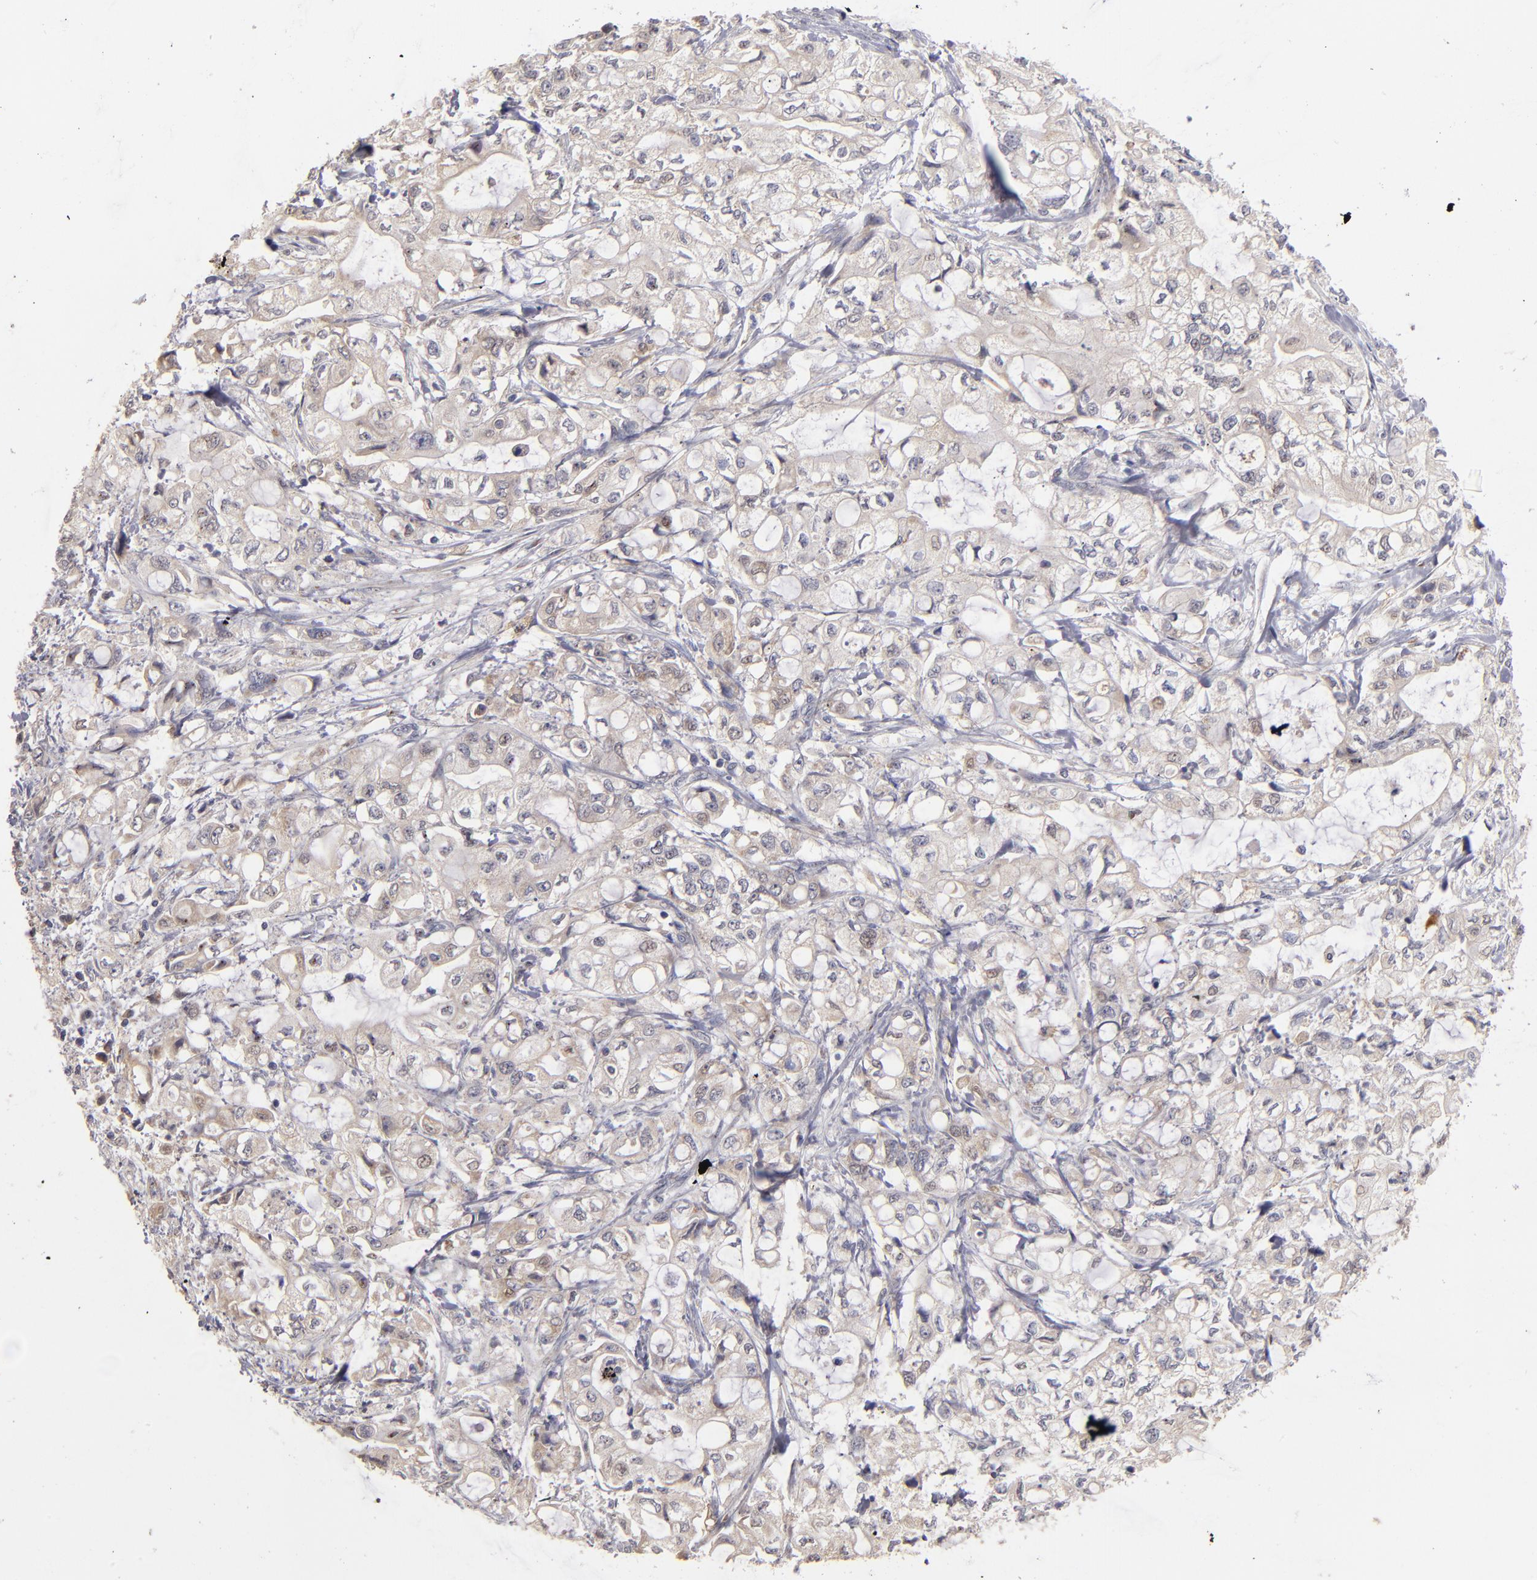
{"staining": {"intensity": "weak", "quantity": "25%-75%", "location": "cytoplasmic/membranous"}, "tissue": "pancreatic cancer", "cell_type": "Tumor cells", "image_type": "cancer", "snomed": [{"axis": "morphology", "description": "Adenocarcinoma, NOS"}, {"axis": "topography", "description": "Pancreas"}], "caption": "Weak cytoplasmic/membranous positivity is present in about 25%-75% of tumor cells in pancreatic cancer (adenocarcinoma).", "gene": "EXD2", "patient": {"sex": "male", "age": 79}}